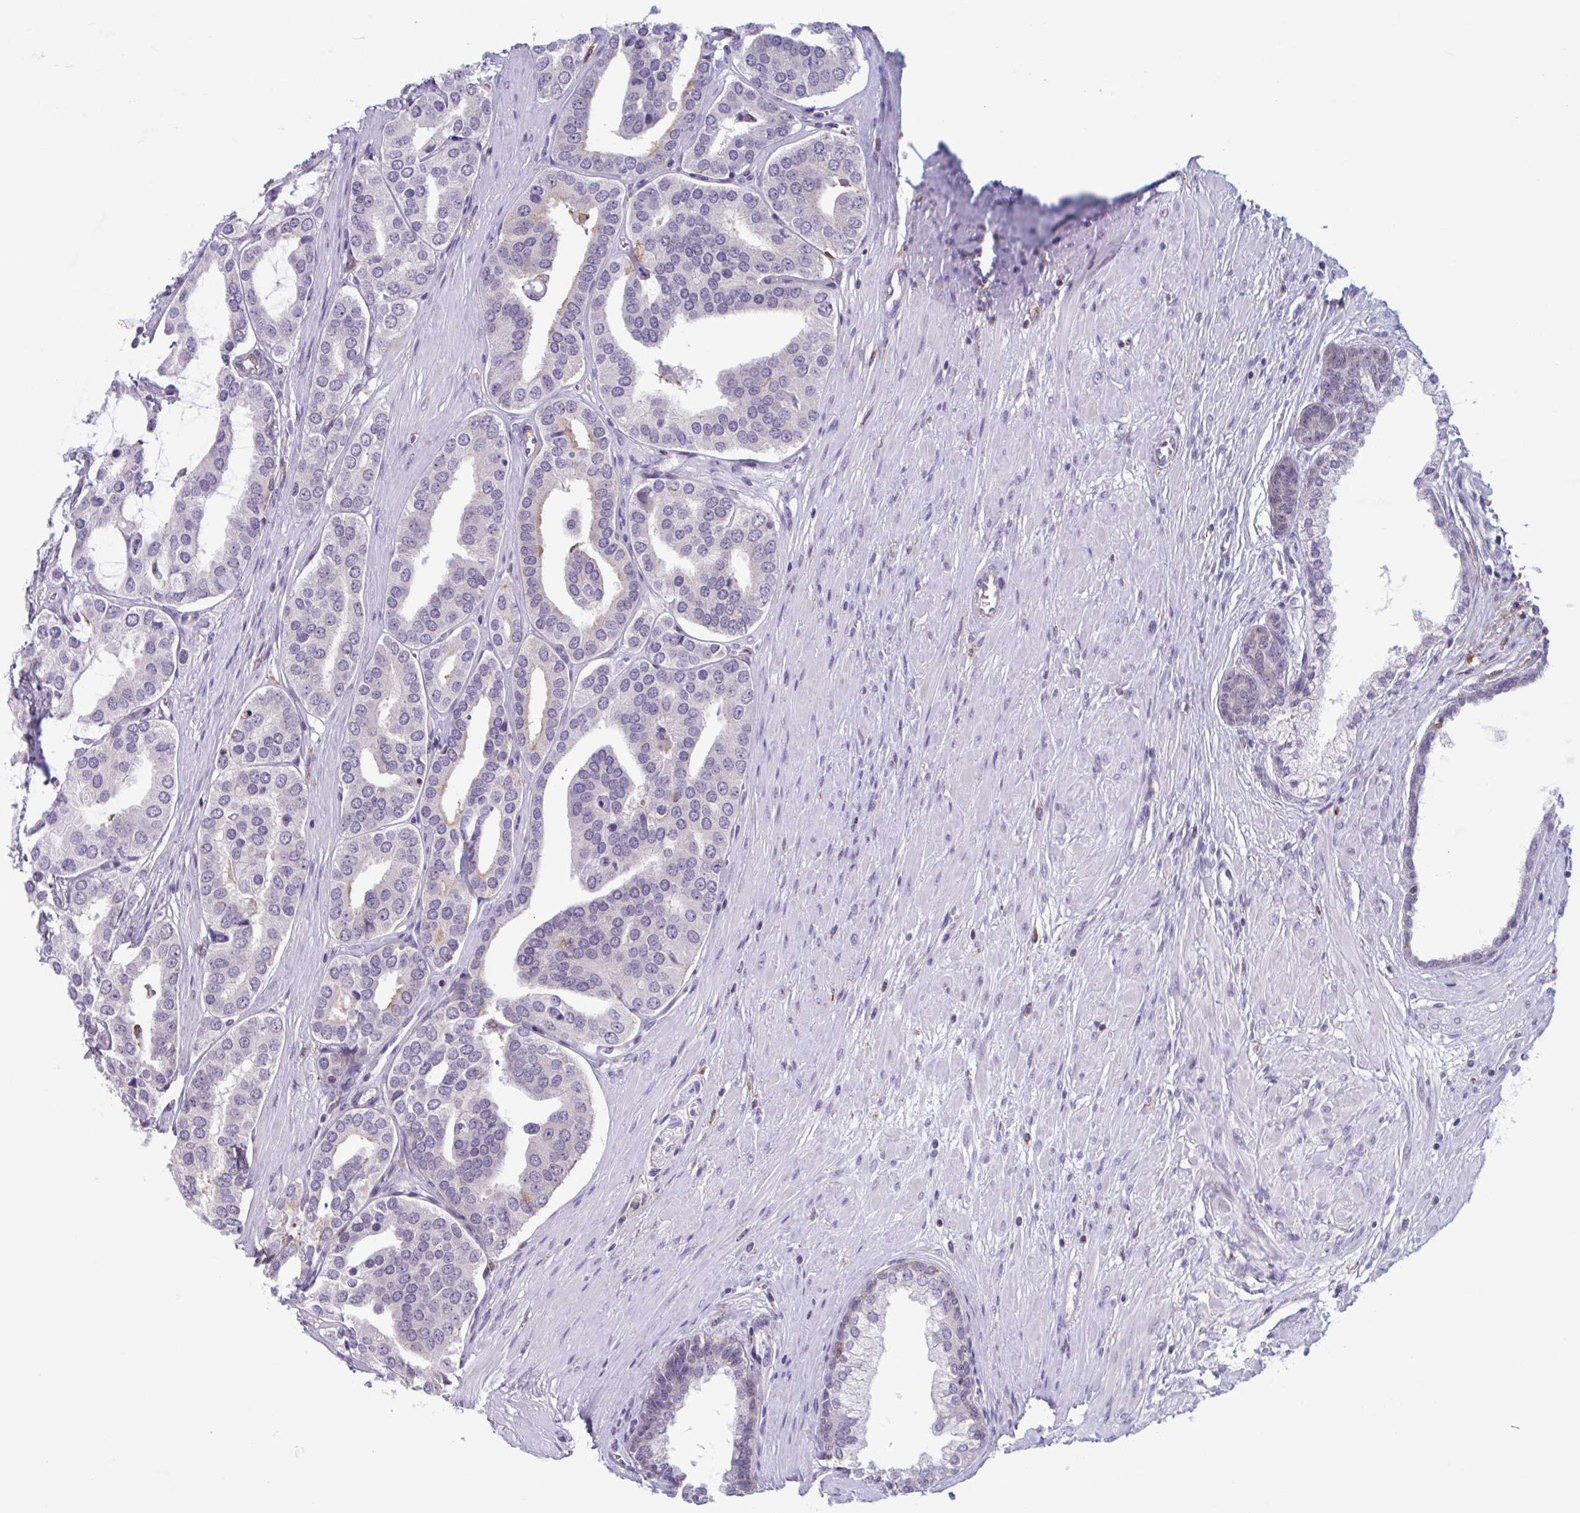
{"staining": {"intensity": "negative", "quantity": "none", "location": "none"}, "tissue": "prostate cancer", "cell_type": "Tumor cells", "image_type": "cancer", "snomed": [{"axis": "morphology", "description": "Adenocarcinoma, High grade"}, {"axis": "topography", "description": "Prostate"}], "caption": "An immunohistochemistry photomicrograph of prostate cancer is shown. There is no staining in tumor cells of prostate cancer.", "gene": "ADAT3", "patient": {"sex": "male", "age": 58}}